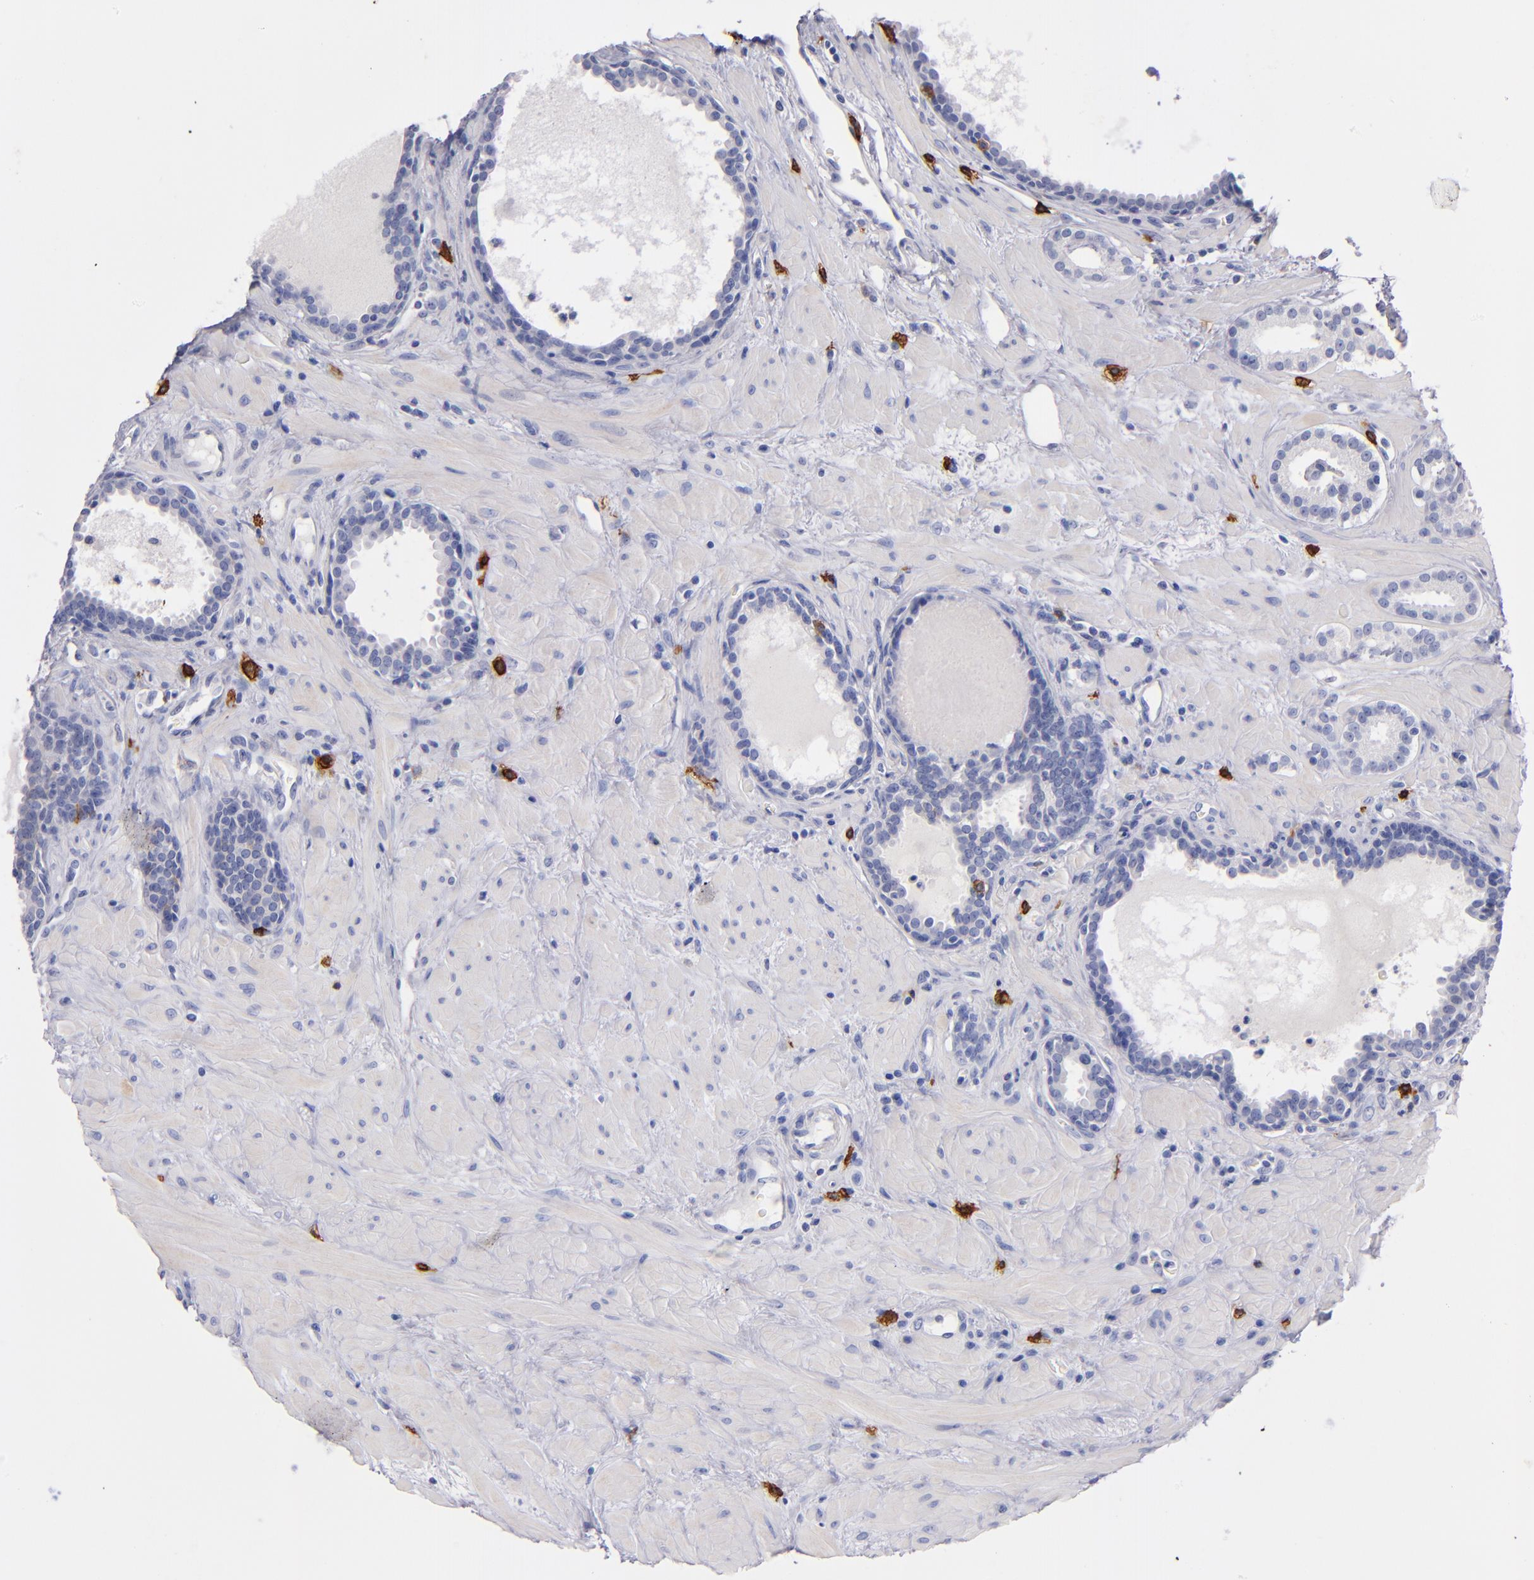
{"staining": {"intensity": "negative", "quantity": "none", "location": "none"}, "tissue": "prostate cancer", "cell_type": "Tumor cells", "image_type": "cancer", "snomed": [{"axis": "morphology", "description": "Adenocarcinoma, Low grade"}, {"axis": "topography", "description": "Prostate"}], "caption": "Tumor cells show no significant protein staining in prostate low-grade adenocarcinoma. The staining was performed using DAB to visualize the protein expression in brown, while the nuclei were stained in blue with hematoxylin (Magnification: 20x).", "gene": "KIT", "patient": {"sex": "male", "age": 57}}